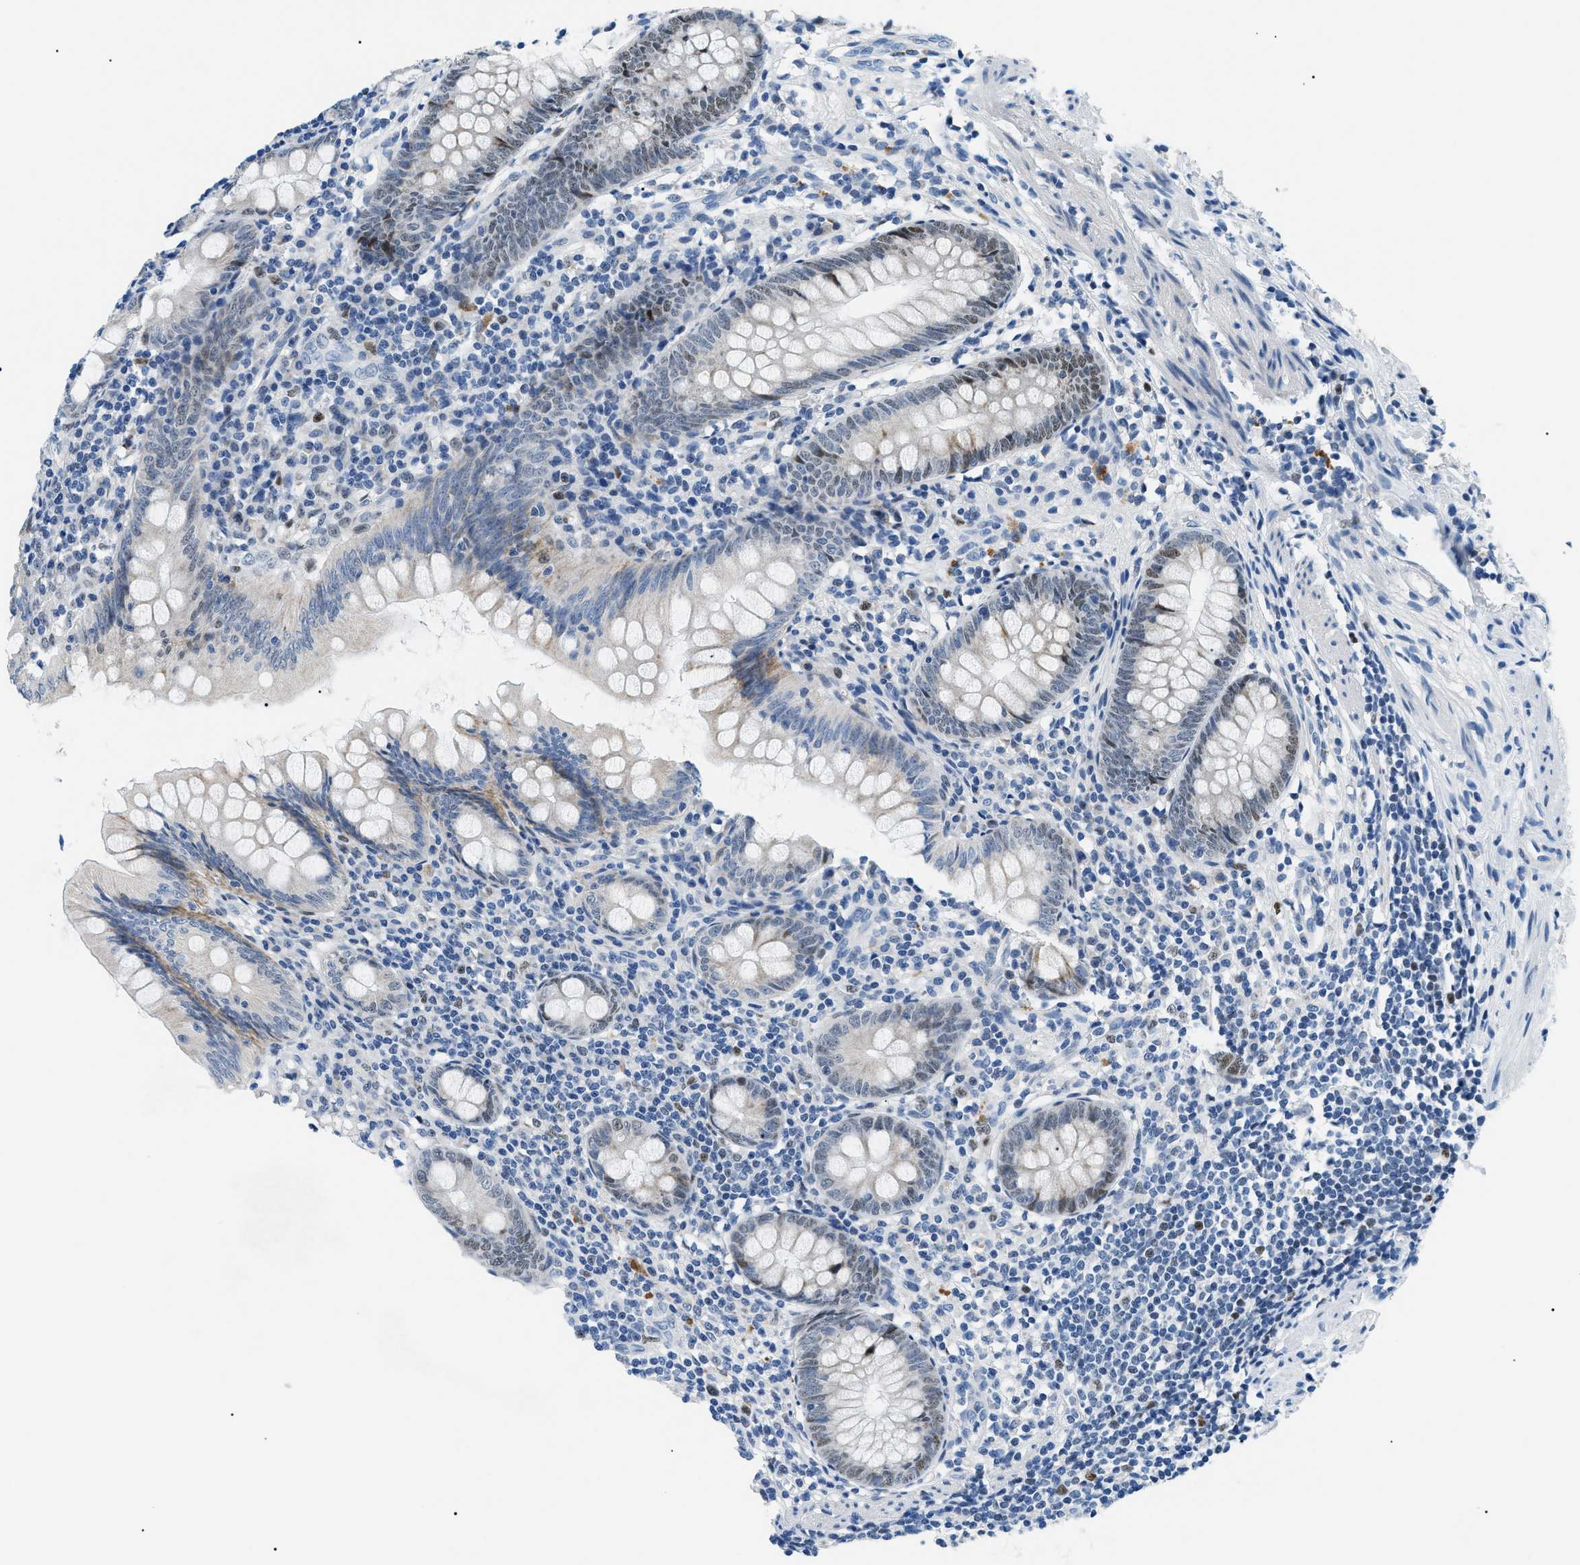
{"staining": {"intensity": "moderate", "quantity": "25%-75%", "location": "nuclear"}, "tissue": "appendix", "cell_type": "Glandular cells", "image_type": "normal", "snomed": [{"axis": "morphology", "description": "Normal tissue, NOS"}, {"axis": "topography", "description": "Appendix"}], "caption": "Protein expression analysis of normal human appendix reveals moderate nuclear expression in approximately 25%-75% of glandular cells. Nuclei are stained in blue.", "gene": "SMARCC1", "patient": {"sex": "female", "age": 77}}